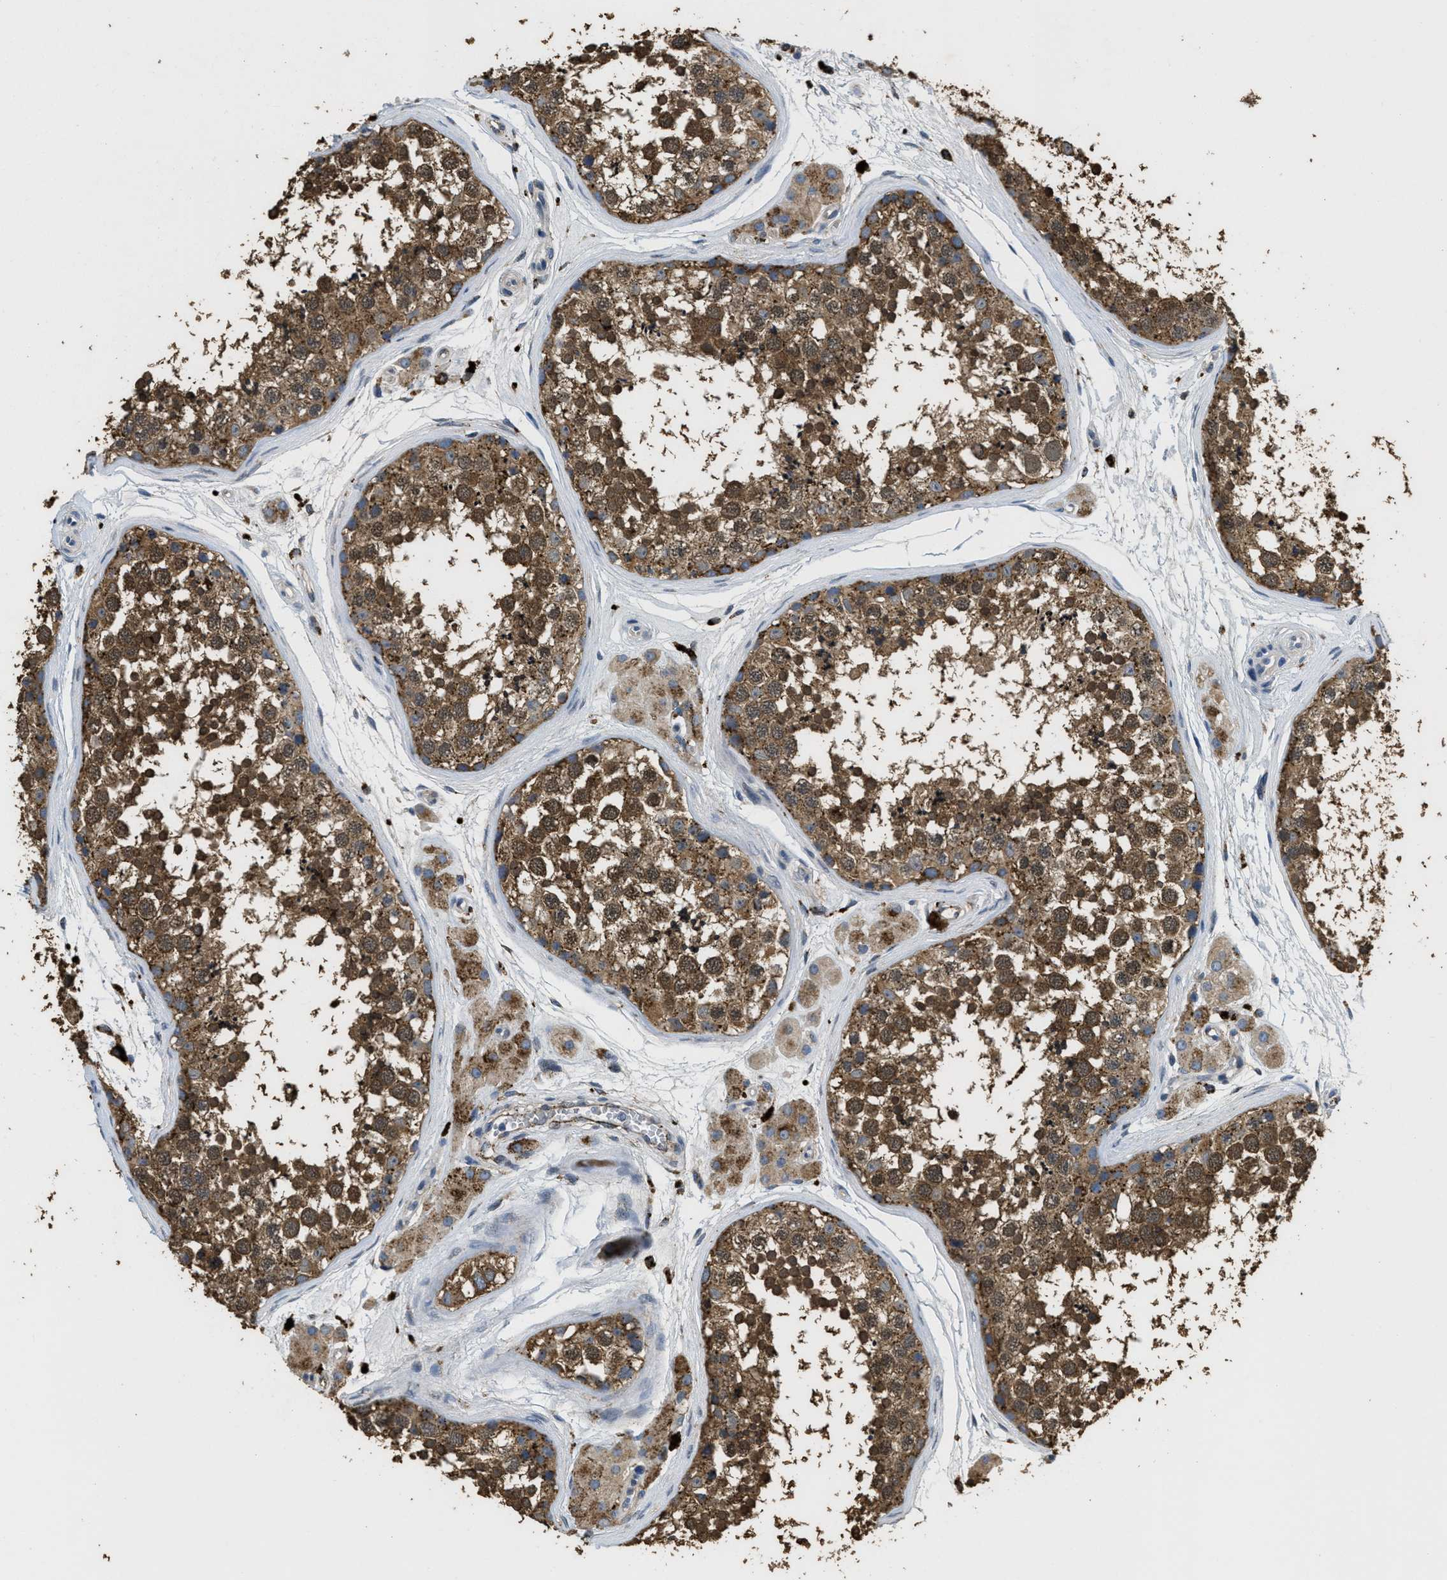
{"staining": {"intensity": "moderate", "quantity": ">75%", "location": "cytoplasmic/membranous"}, "tissue": "testis", "cell_type": "Cells in seminiferous ducts", "image_type": "normal", "snomed": [{"axis": "morphology", "description": "Normal tissue, NOS"}, {"axis": "topography", "description": "Testis"}], "caption": "Immunohistochemistry of unremarkable testis reveals medium levels of moderate cytoplasmic/membranous staining in approximately >75% of cells in seminiferous ducts.", "gene": "BMPR2", "patient": {"sex": "male", "age": 56}}